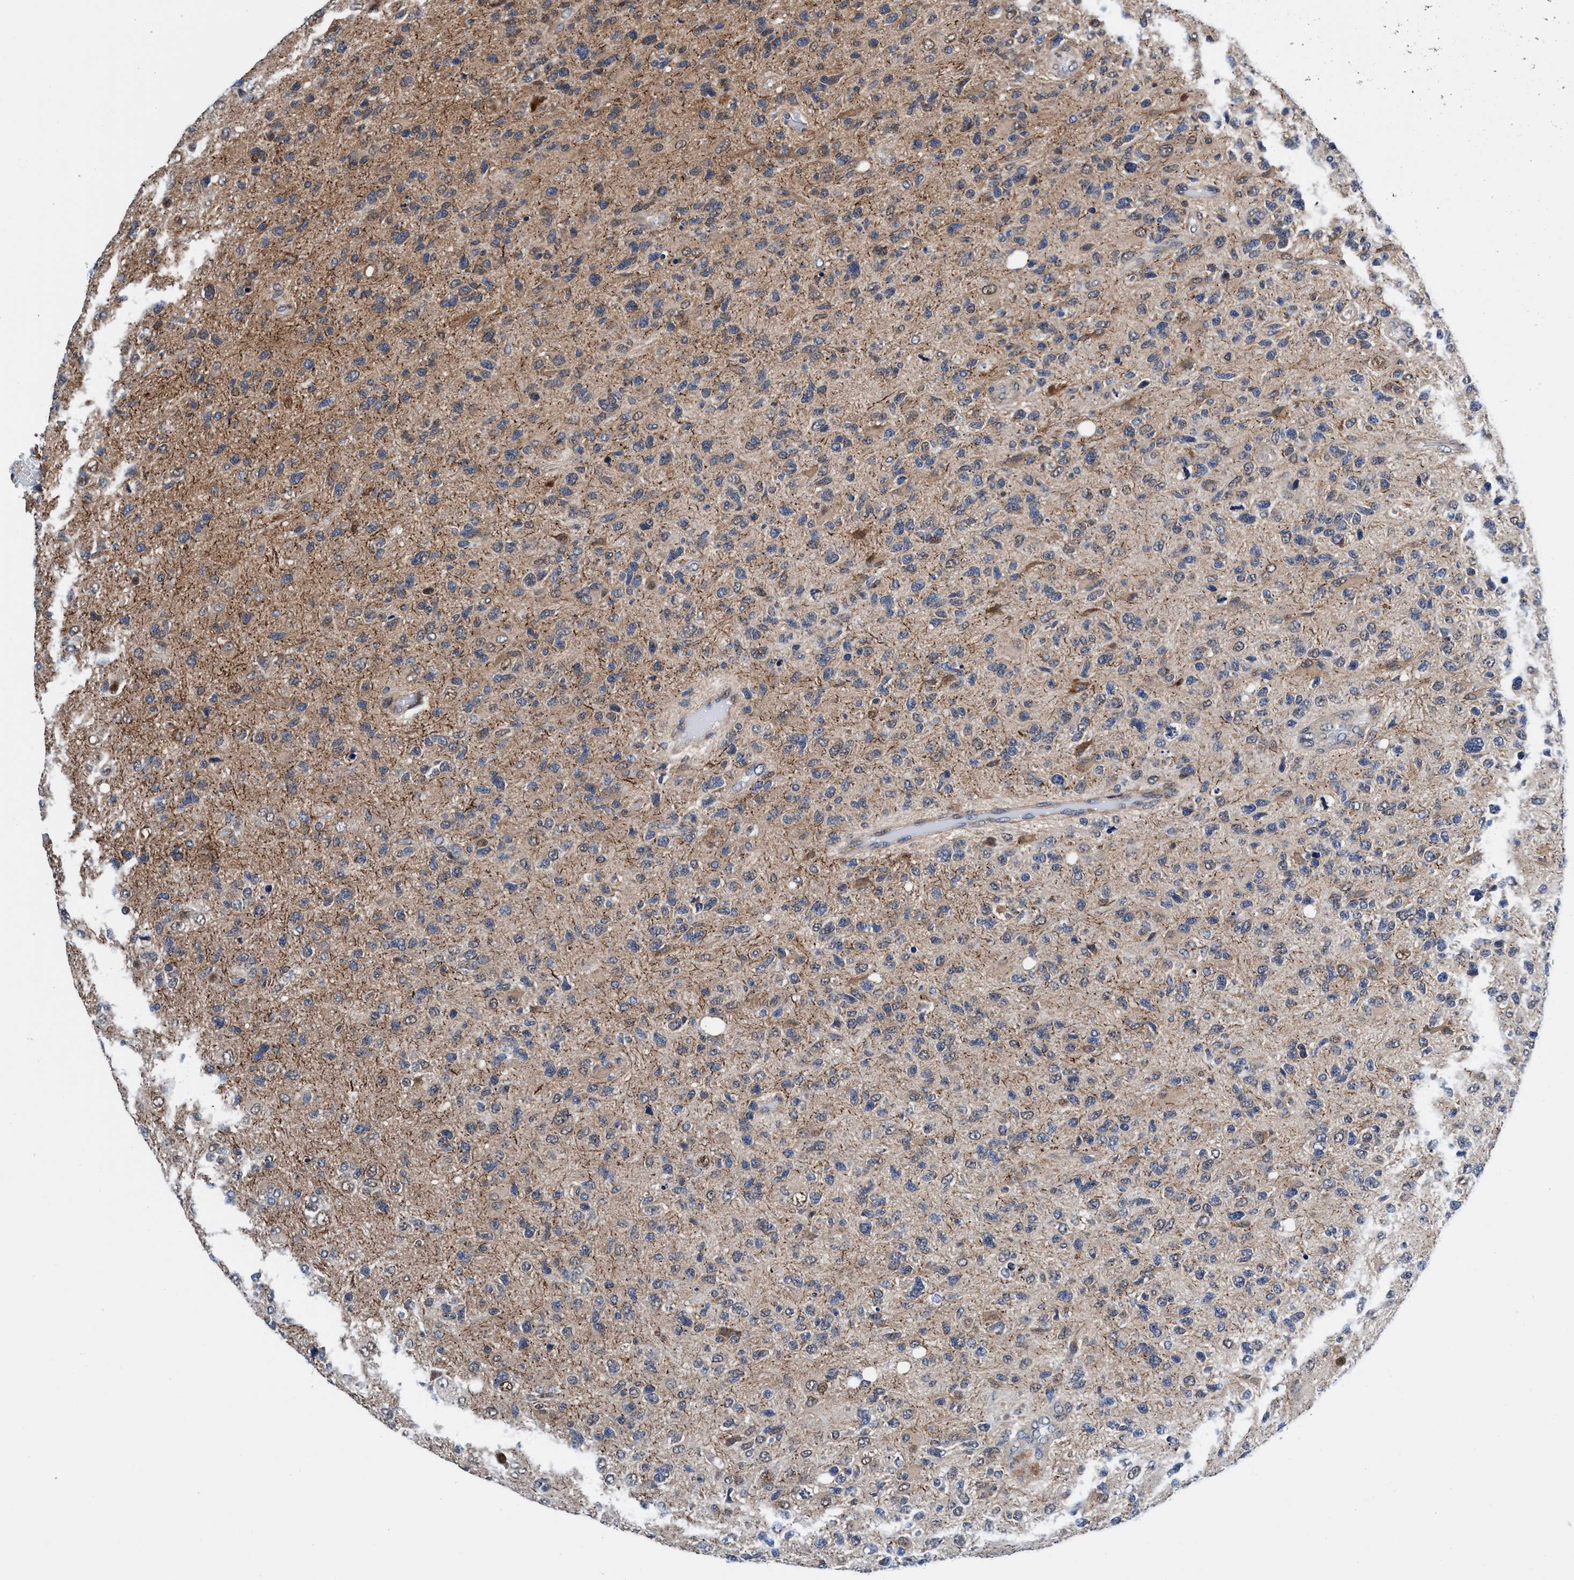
{"staining": {"intensity": "weak", "quantity": "25%-75%", "location": "cytoplasmic/membranous"}, "tissue": "glioma", "cell_type": "Tumor cells", "image_type": "cancer", "snomed": [{"axis": "morphology", "description": "Glioma, malignant, High grade"}, {"axis": "topography", "description": "Brain"}], "caption": "Weak cytoplasmic/membranous protein expression is appreciated in about 25%-75% of tumor cells in glioma. The staining was performed using DAB, with brown indicating positive protein expression. Nuclei are stained blue with hematoxylin.", "gene": "AGAP2", "patient": {"sex": "female", "age": 58}}